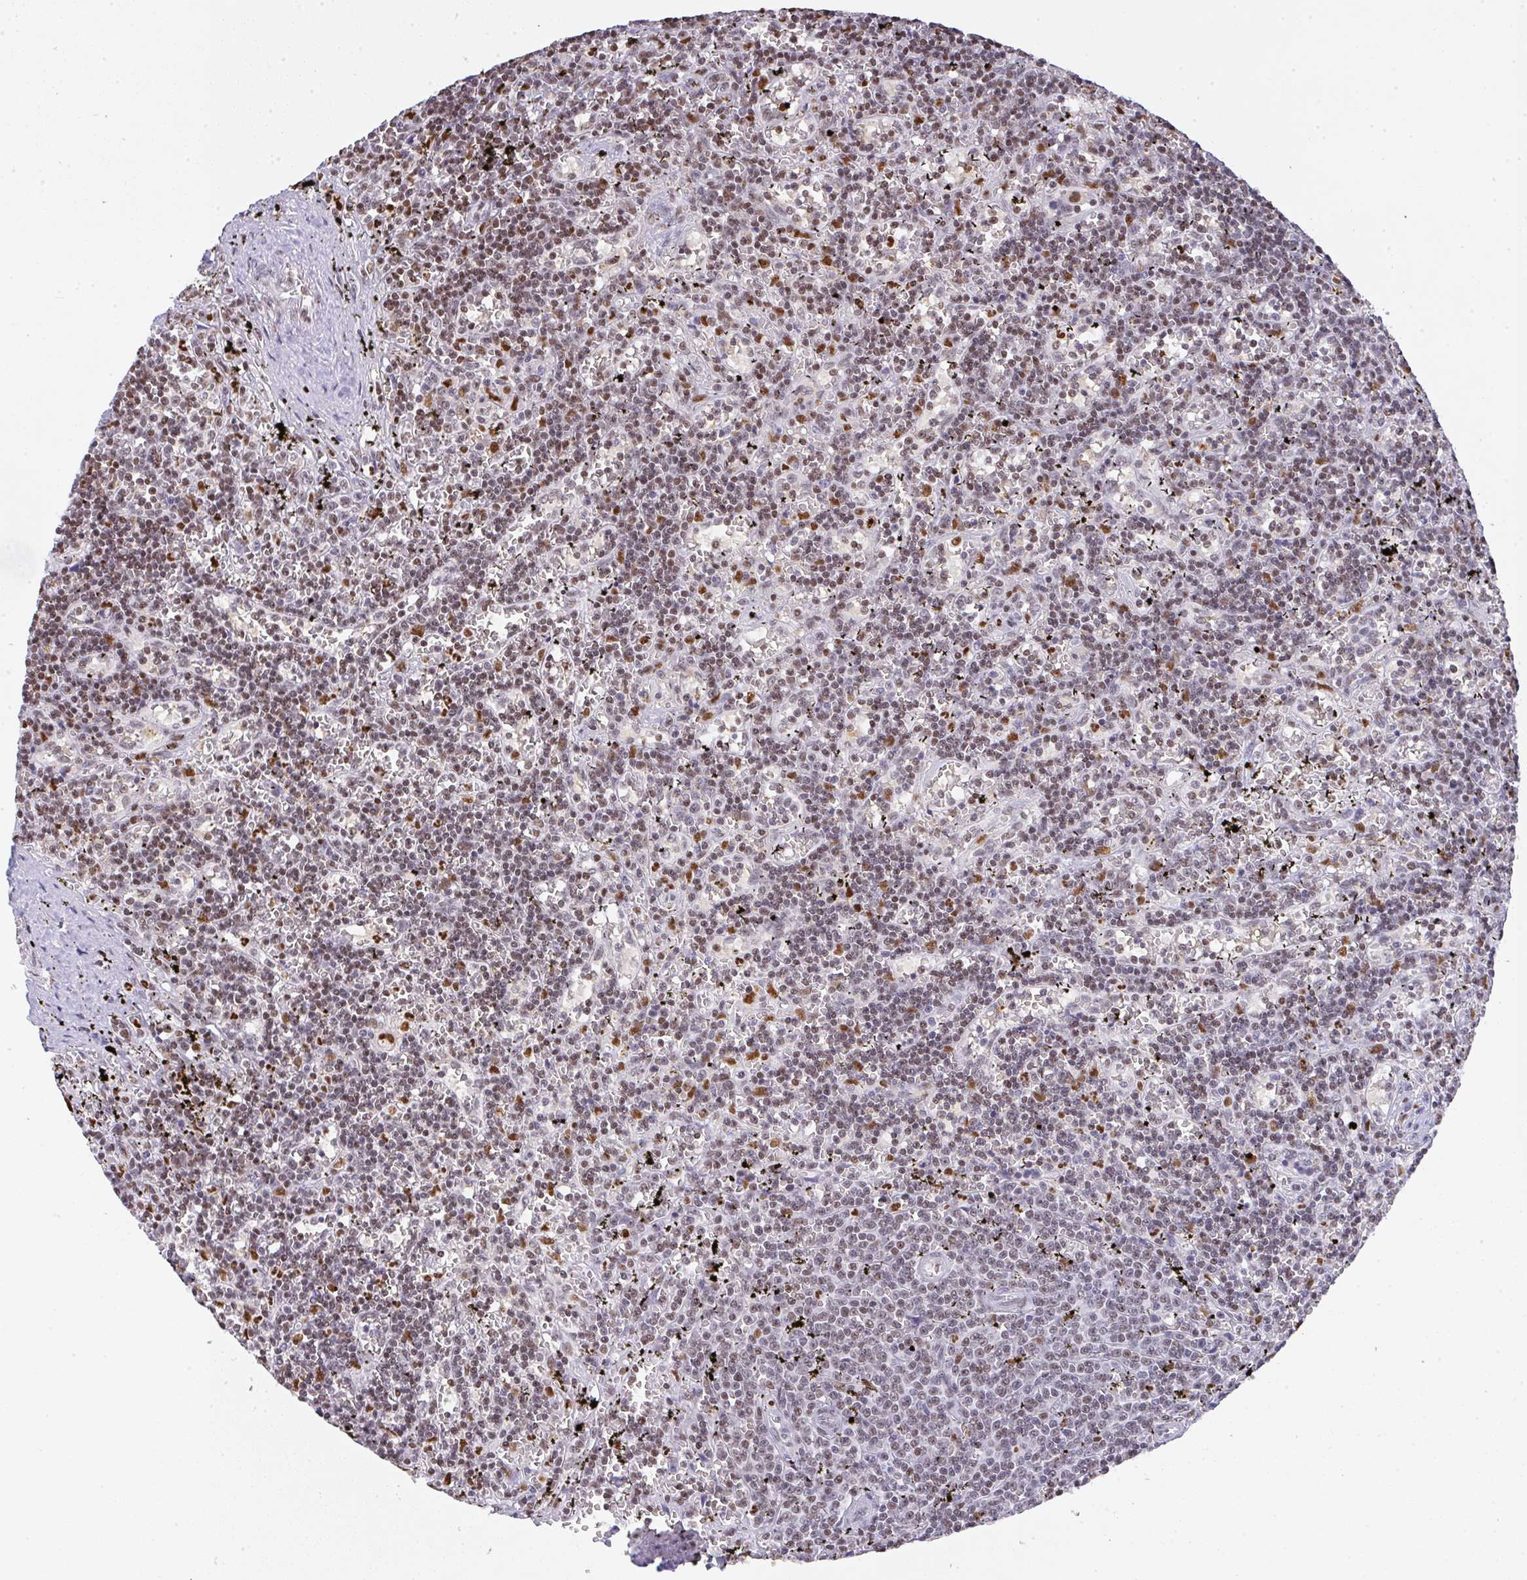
{"staining": {"intensity": "weak", "quantity": "25%-75%", "location": "nuclear"}, "tissue": "lymphoma", "cell_type": "Tumor cells", "image_type": "cancer", "snomed": [{"axis": "morphology", "description": "Malignant lymphoma, non-Hodgkin's type, Low grade"}, {"axis": "topography", "description": "Spleen"}], "caption": "Immunohistochemical staining of human lymphoma shows low levels of weak nuclear protein positivity in about 25%-75% of tumor cells. (Stains: DAB in brown, nuclei in blue, Microscopy: brightfield microscopy at high magnification).", "gene": "BBX", "patient": {"sex": "male", "age": 60}}